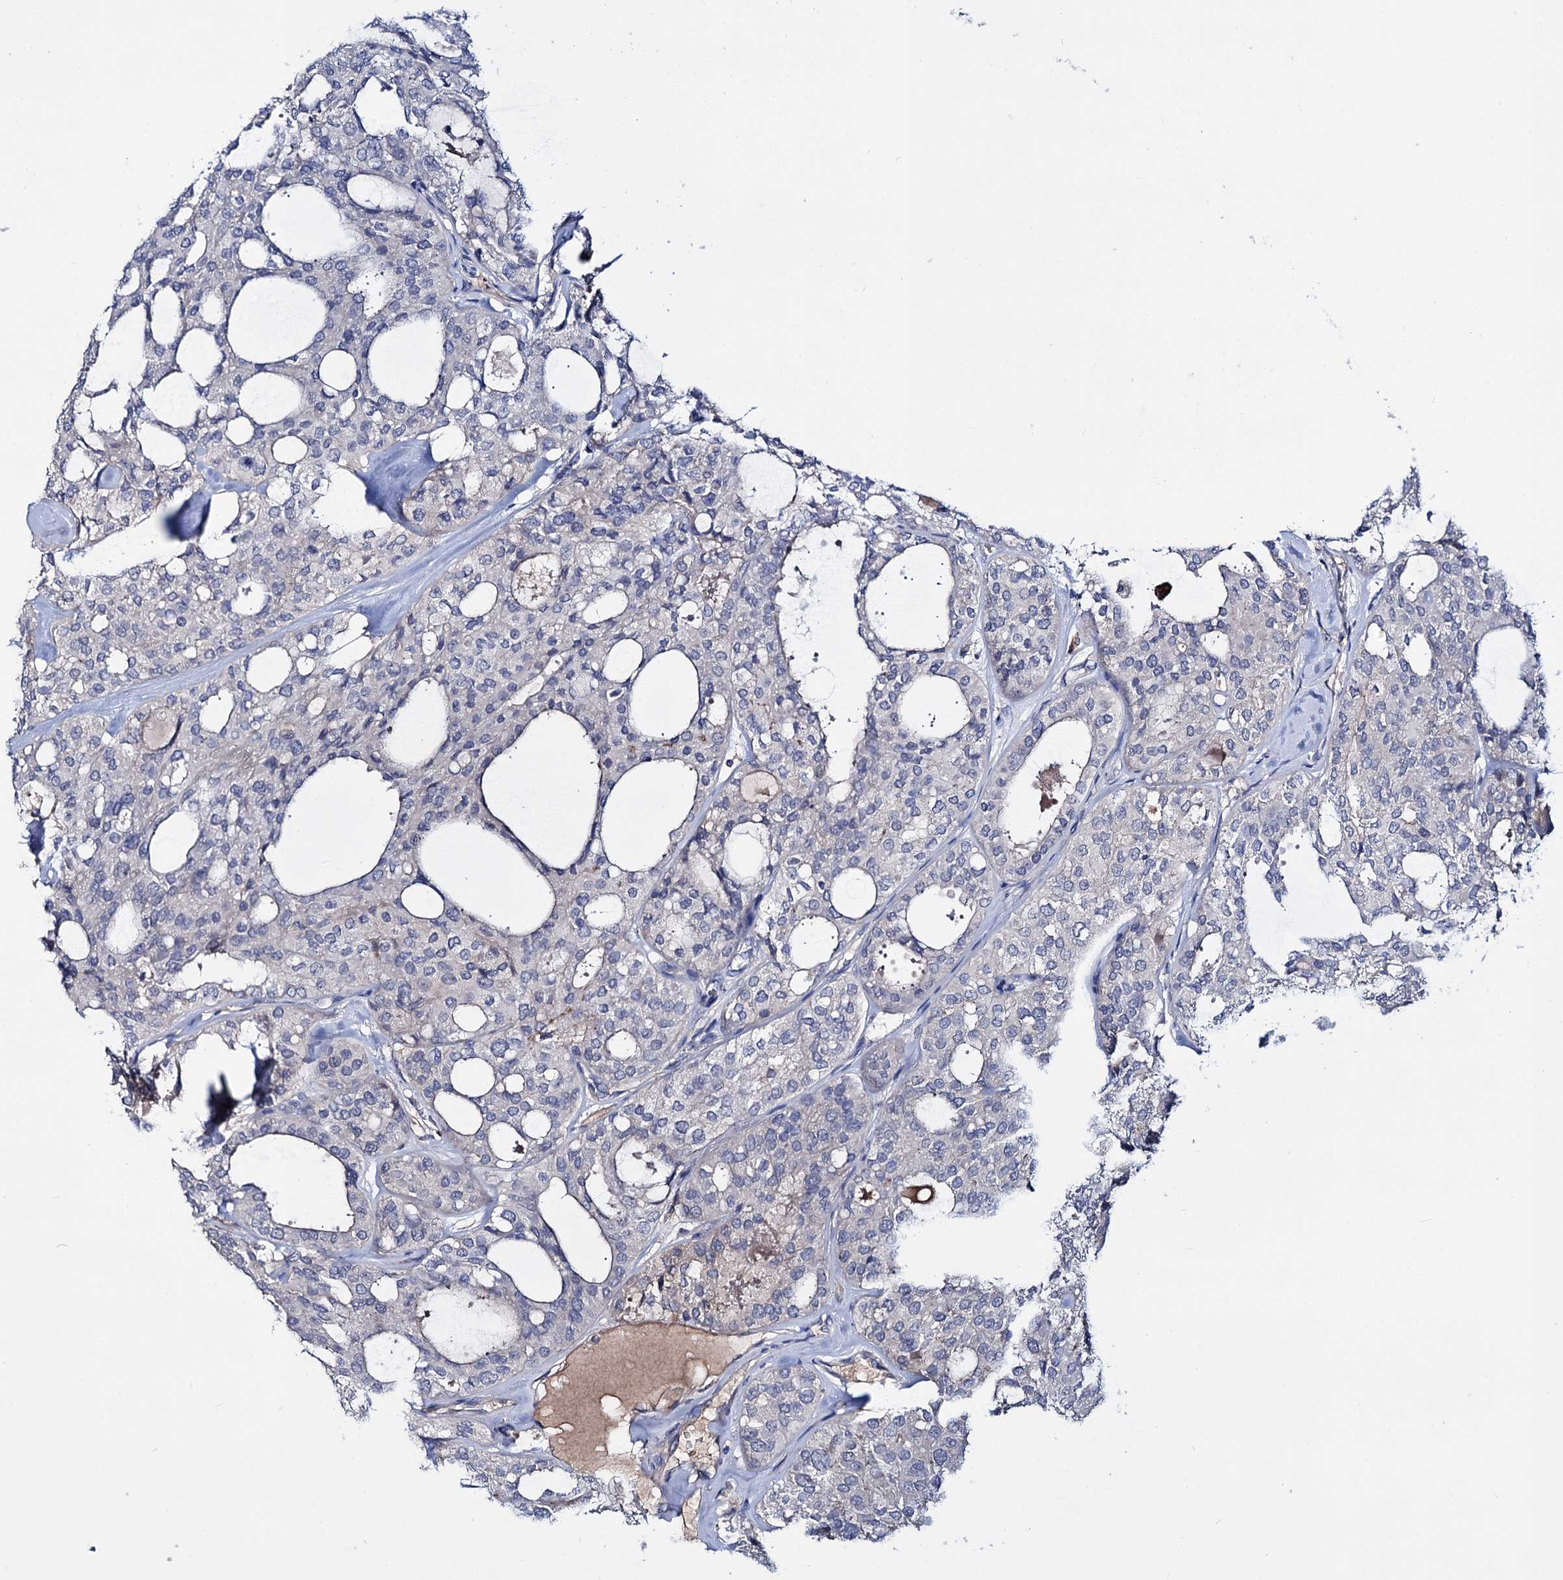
{"staining": {"intensity": "negative", "quantity": "none", "location": "none"}, "tissue": "thyroid cancer", "cell_type": "Tumor cells", "image_type": "cancer", "snomed": [{"axis": "morphology", "description": "Follicular adenoma carcinoma, NOS"}, {"axis": "topography", "description": "Thyroid gland"}], "caption": "Tumor cells are negative for brown protein staining in thyroid cancer.", "gene": "PPP1R32", "patient": {"sex": "male", "age": 75}}